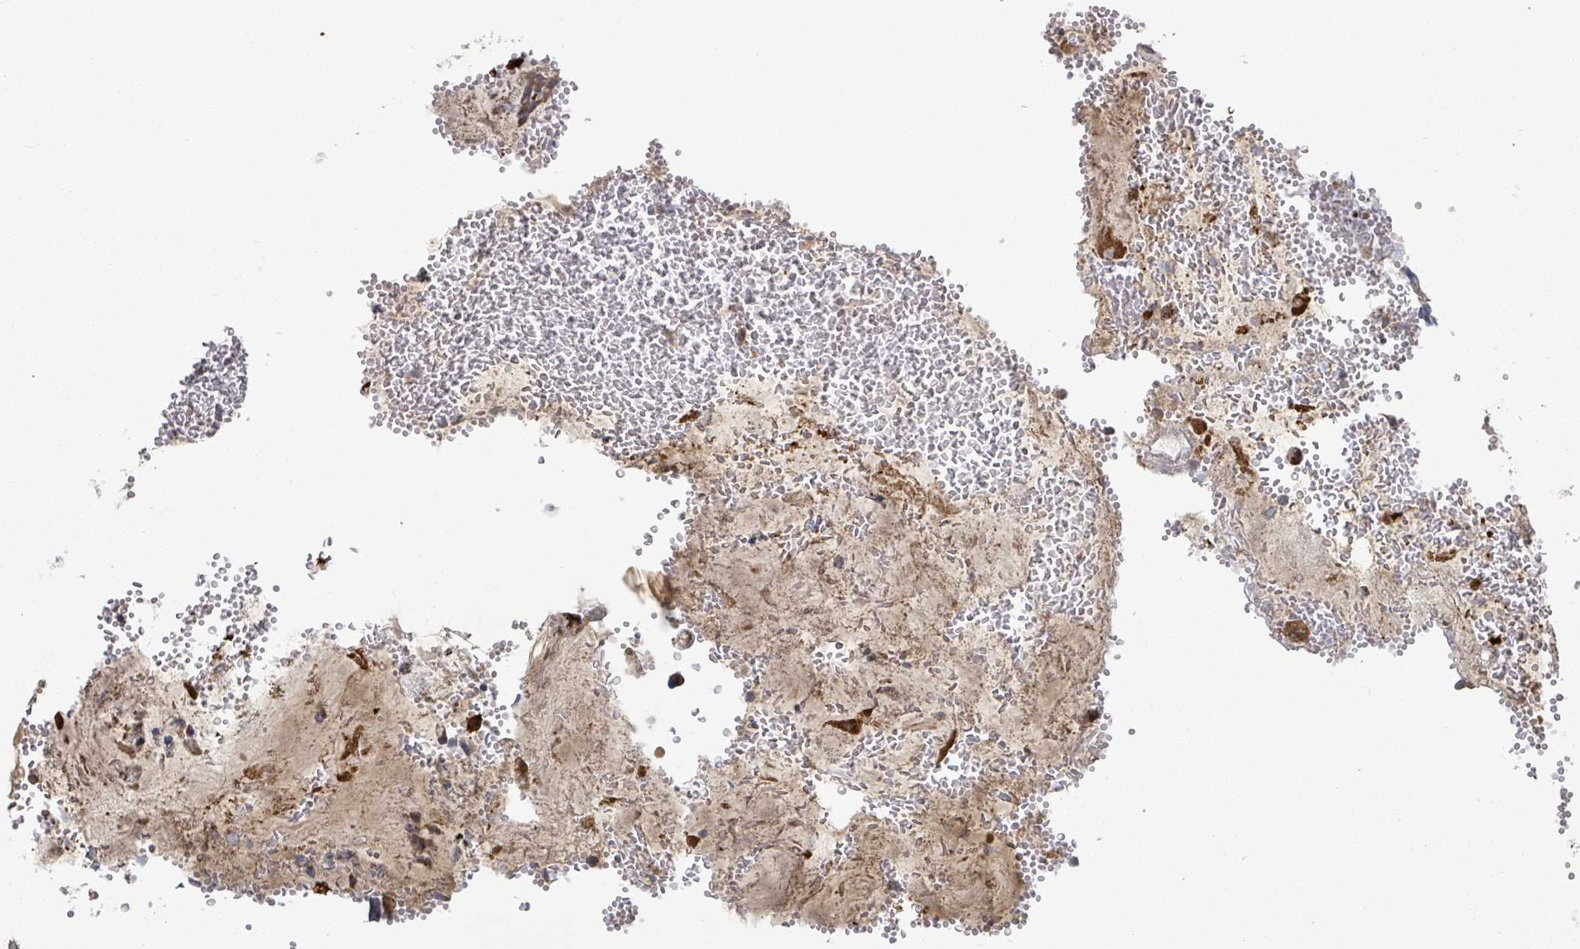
{"staining": {"intensity": "moderate", "quantity": ">75%", "location": "cytoplasmic/membranous"}, "tissue": "stomach", "cell_type": "Glandular cells", "image_type": "normal", "snomed": [{"axis": "morphology", "description": "Normal tissue, NOS"}, {"axis": "topography", "description": "Stomach, upper"}], "caption": "Stomach stained with DAB (3,3'-diaminobenzidine) immunohistochemistry reveals medium levels of moderate cytoplasmic/membranous expression in approximately >75% of glandular cells.", "gene": "GABBR1", "patient": {"sex": "male", "age": 52}}